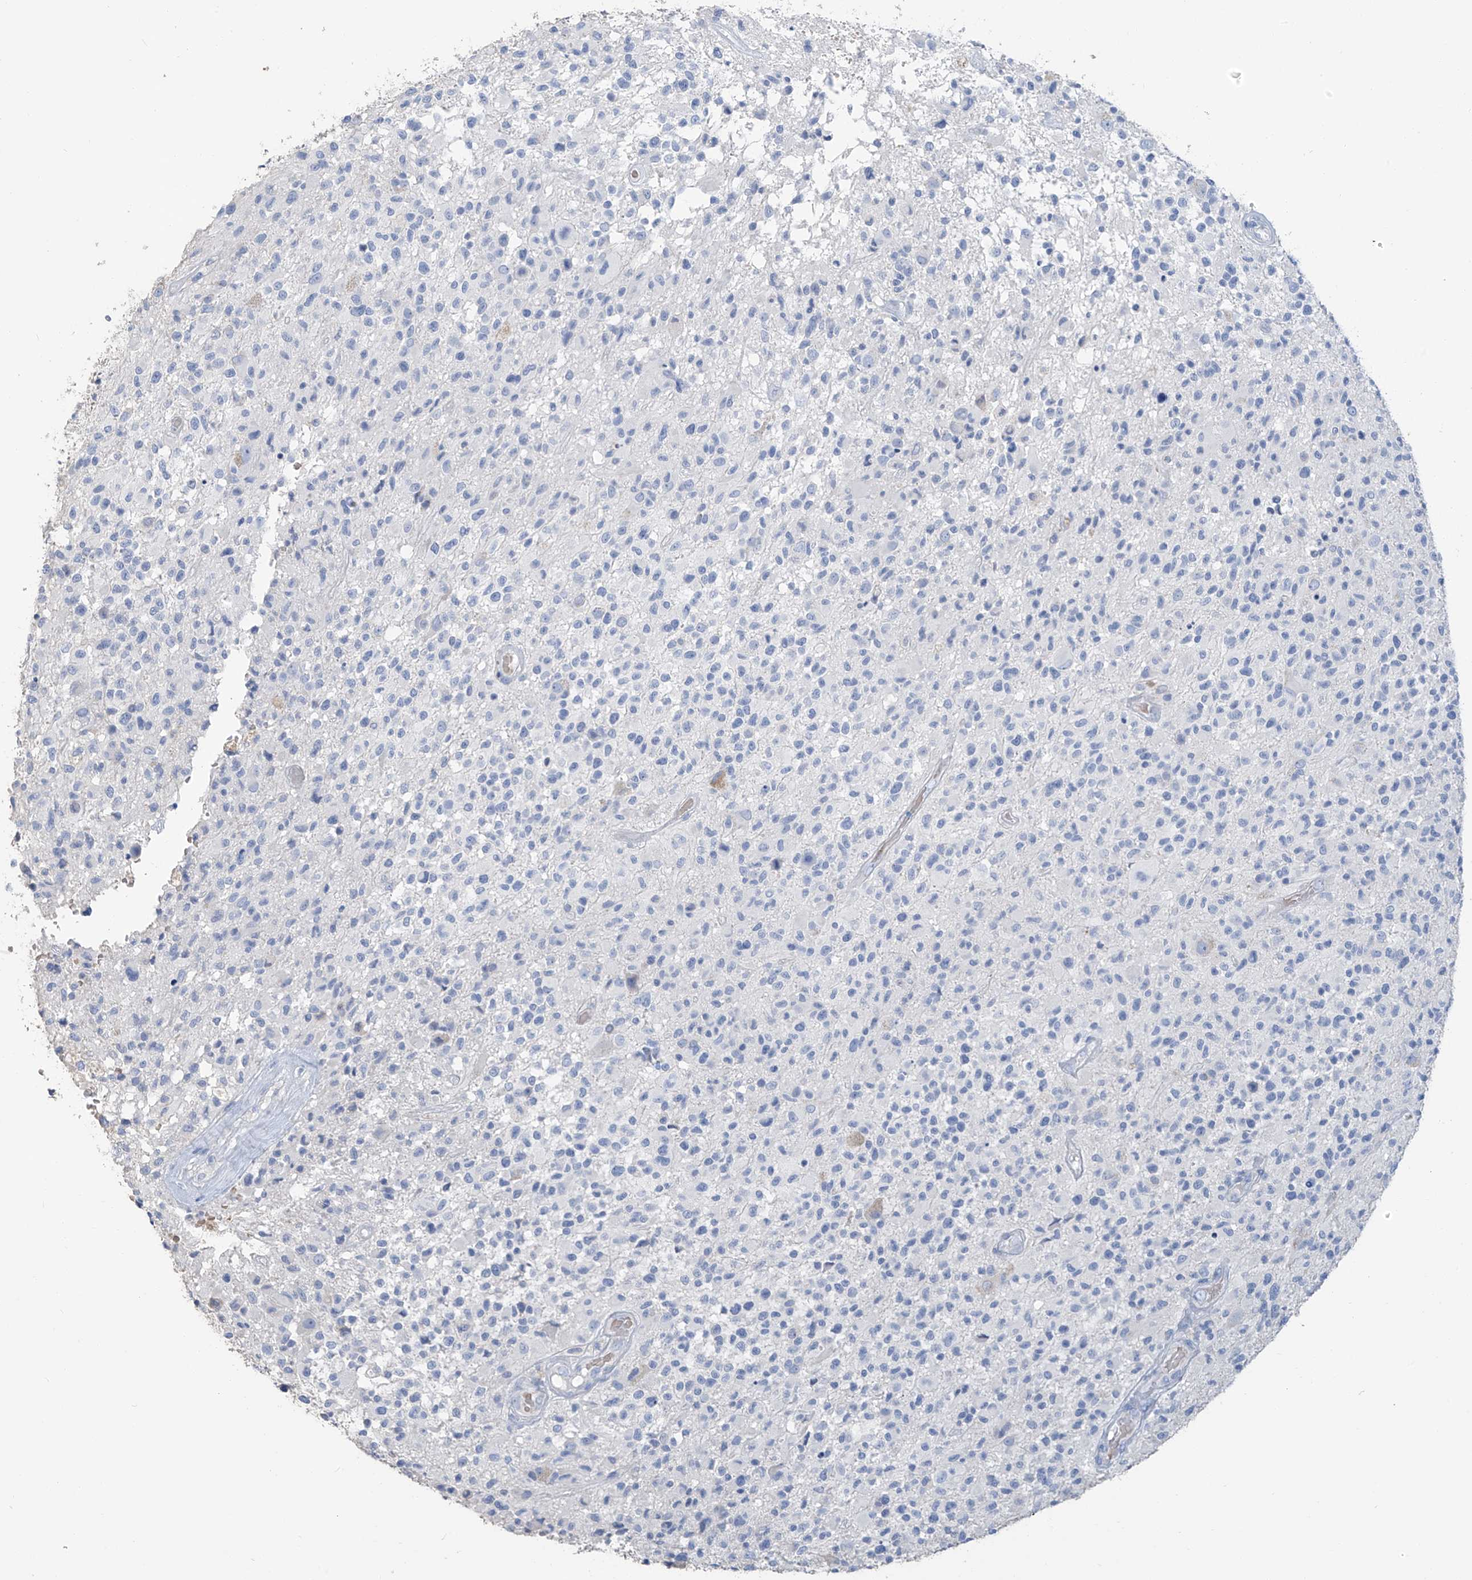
{"staining": {"intensity": "negative", "quantity": "none", "location": "none"}, "tissue": "glioma", "cell_type": "Tumor cells", "image_type": "cancer", "snomed": [{"axis": "morphology", "description": "Glioma, malignant, High grade"}, {"axis": "morphology", "description": "Glioblastoma, NOS"}, {"axis": "topography", "description": "Brain"}], "caption": "Immunohistochemistry of glioma reveals no positivity in tumor cells.", "gene": "PAFAH1B3", "patient": {"sex": "male", "age": 60}}